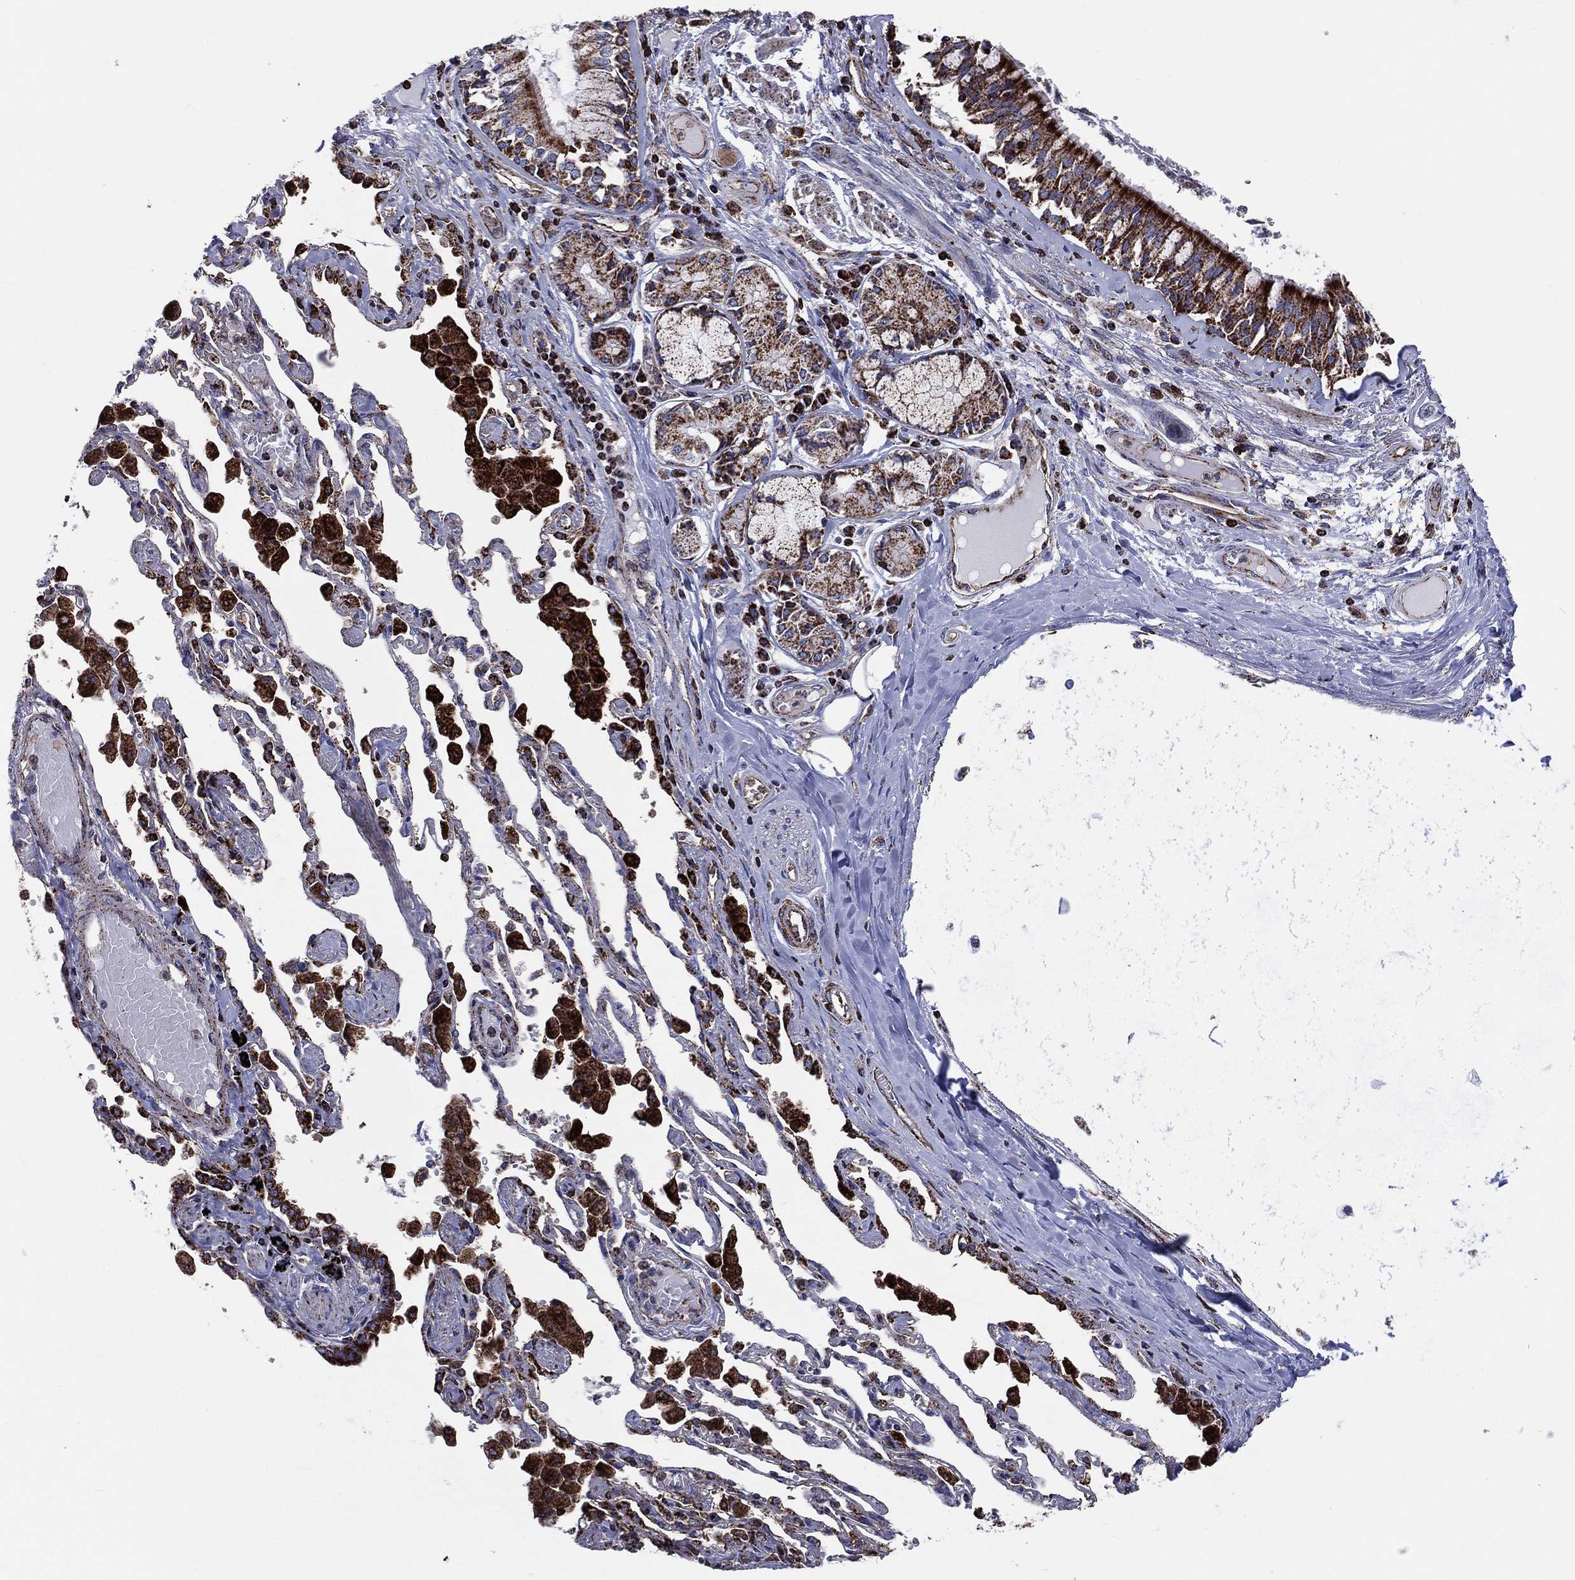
{"staining": {"intensity": "strong", "quantity": ">75%", "location": "cytoplasmic/membranous"}, "tissue": "bronchus", "cell_type": "Respiratory epithelial cells", "image_type": "normal", "snomed": [{"axis": "morphology", "description": "Normal tissue, NOS"}, {"axis": "morphology", "description": "Squamous cell carcinoma, NOS"}, {"axis": "topography", "description": "Cartilage tissue"}, {"axis": "topography", "description": "Bronchus"}, {"axis": "topography", "description": "Lung"}], "caption": "Approximately >75% of respiratory epithelial cells in benign bronchus demonstrate strong cytoplasmic/membranous protein staining as visualized by brown immunohistochemical staining.", "gene": "ANKRD37", "patient": {"sex": "female", "age": 49}}